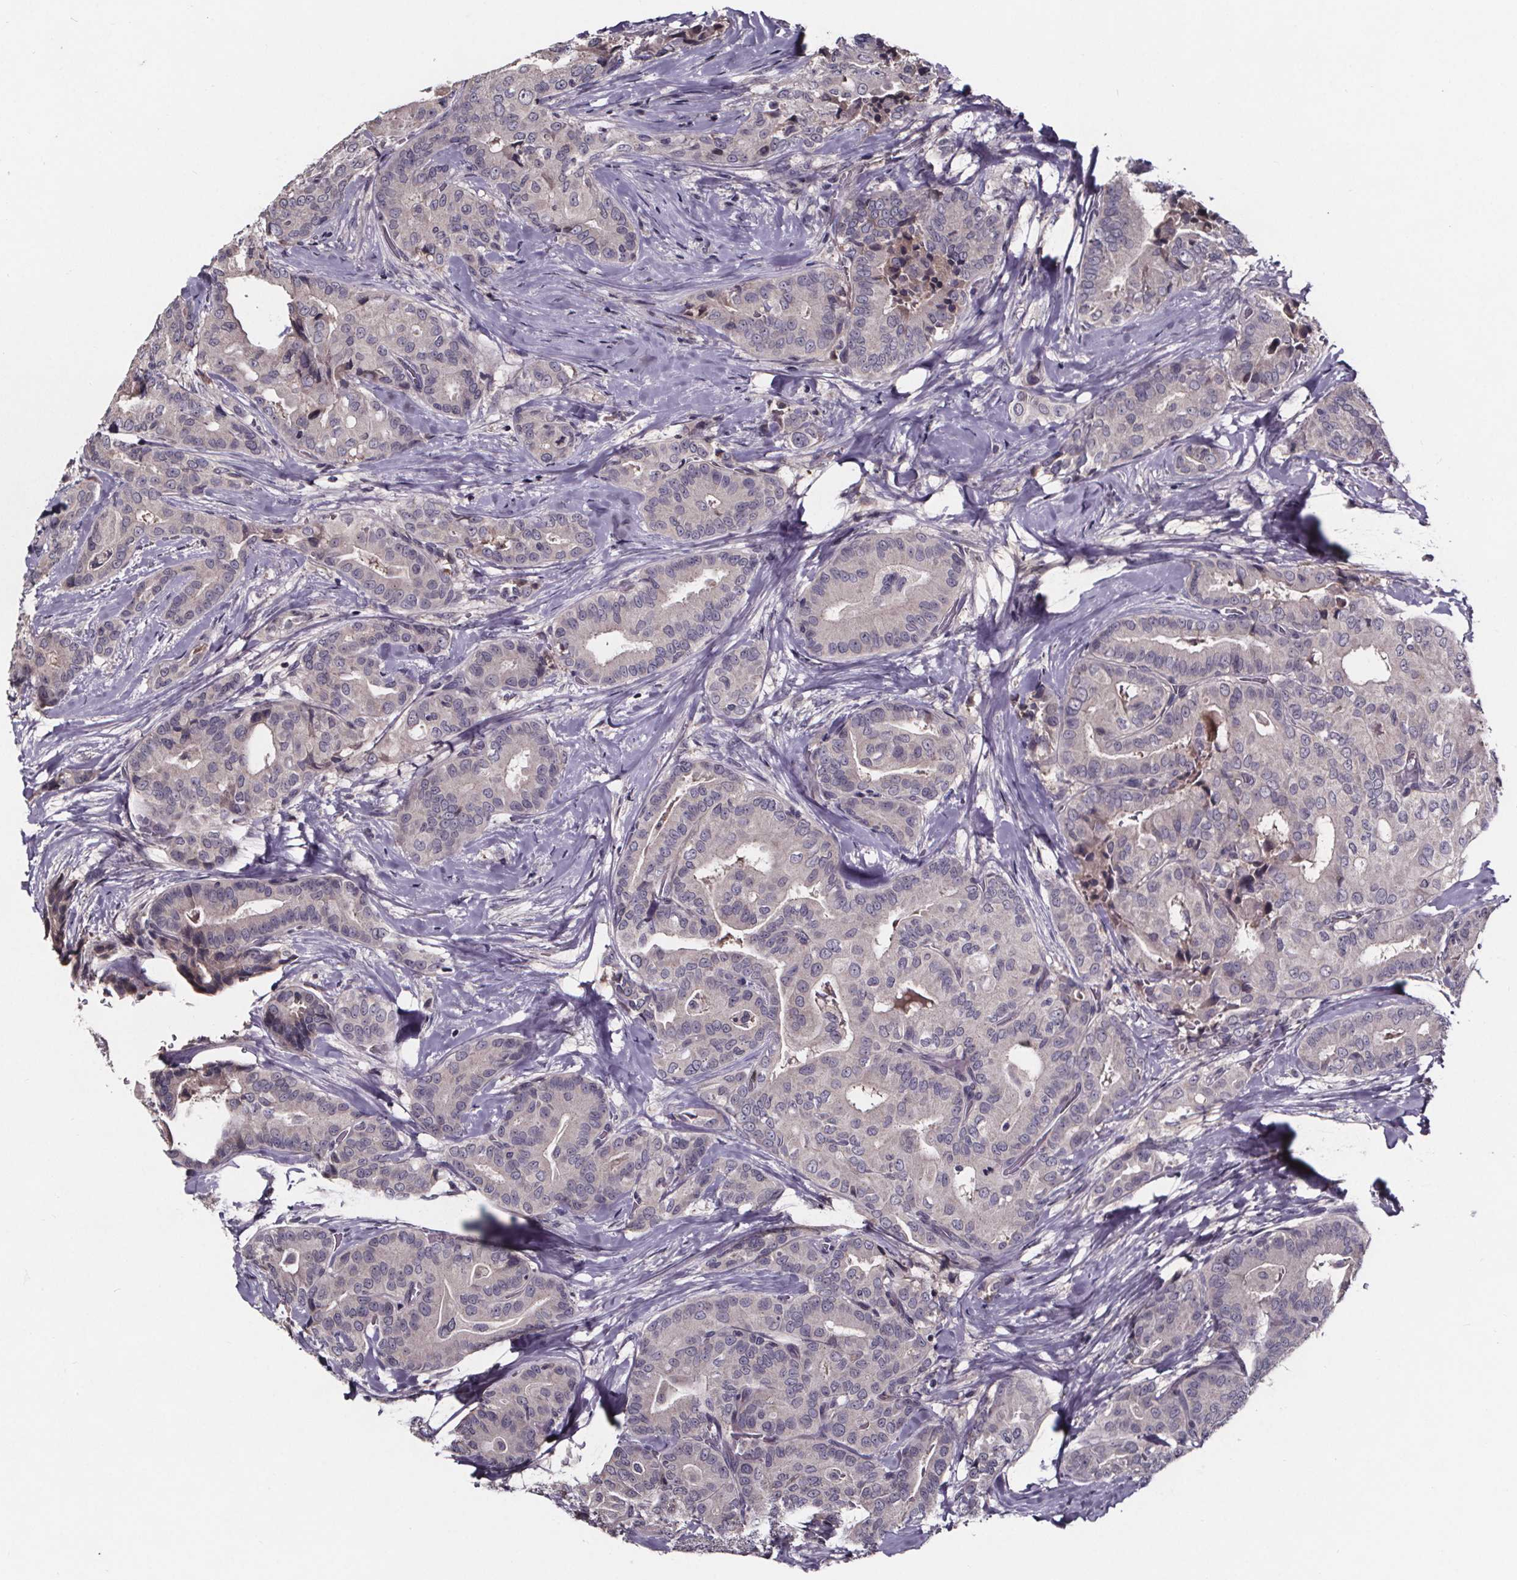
{"staining": {"intensity": "negative", "quantity": "none", "location": "none"}, "tissue": "thyroid cancer", "cell_type": "Tumor cells", "image_type": "cancer", "snomed": [{"axis": "morphology", "description": "Papillary adenocarcinoma, NOS"}, {"axis": "topography", "description": "Thyroid gland"}], "caption": "Protein analysis of thyroid cancer demonstrates no significant staining in tumor cells.", "gene": "NPHP4", "patient": {"sex": "male", "age": 61}}